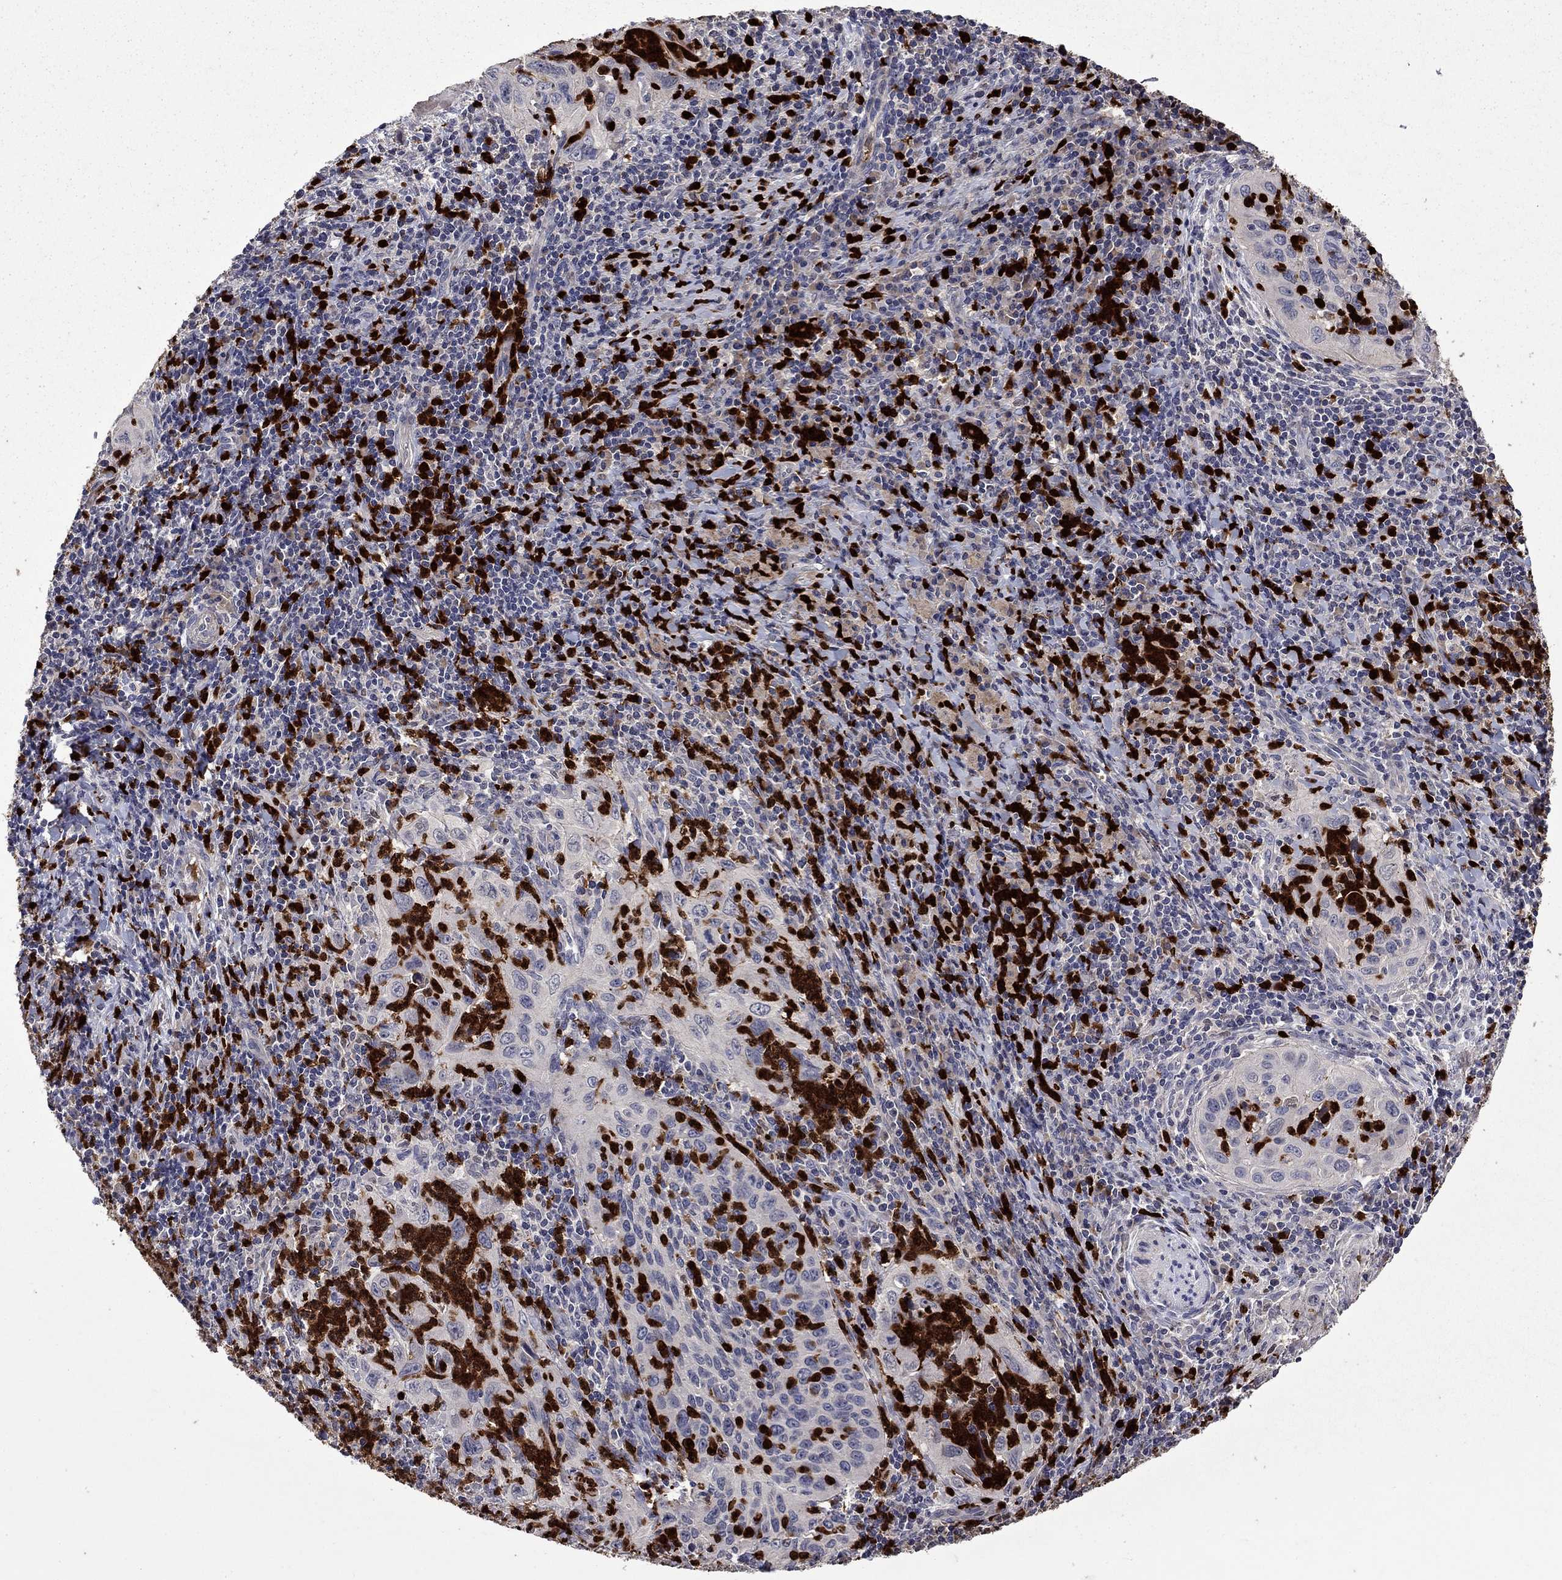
{"staining": {"intensity": "negative", "quantity": "none", "location": "none"}, "tissue": "cervical cancer", "cell_type": "Tumor cells", "image_type": "cancer", "snomed": [{"axis": "morphology", "description": "Squamous cell carcinoma, NOS"}, {"axis": "topography", "description": "Cervix"}], "caption": "Image shows no protein staining in tumor cells of squamous cell carcinoma (cervical) tissue. (DAB immunohistochemistry (IHC) visualized using brightfield microscopy, high magnification).", "gene": "SATB1", "patient": {"sex": "female", "age": 26}}